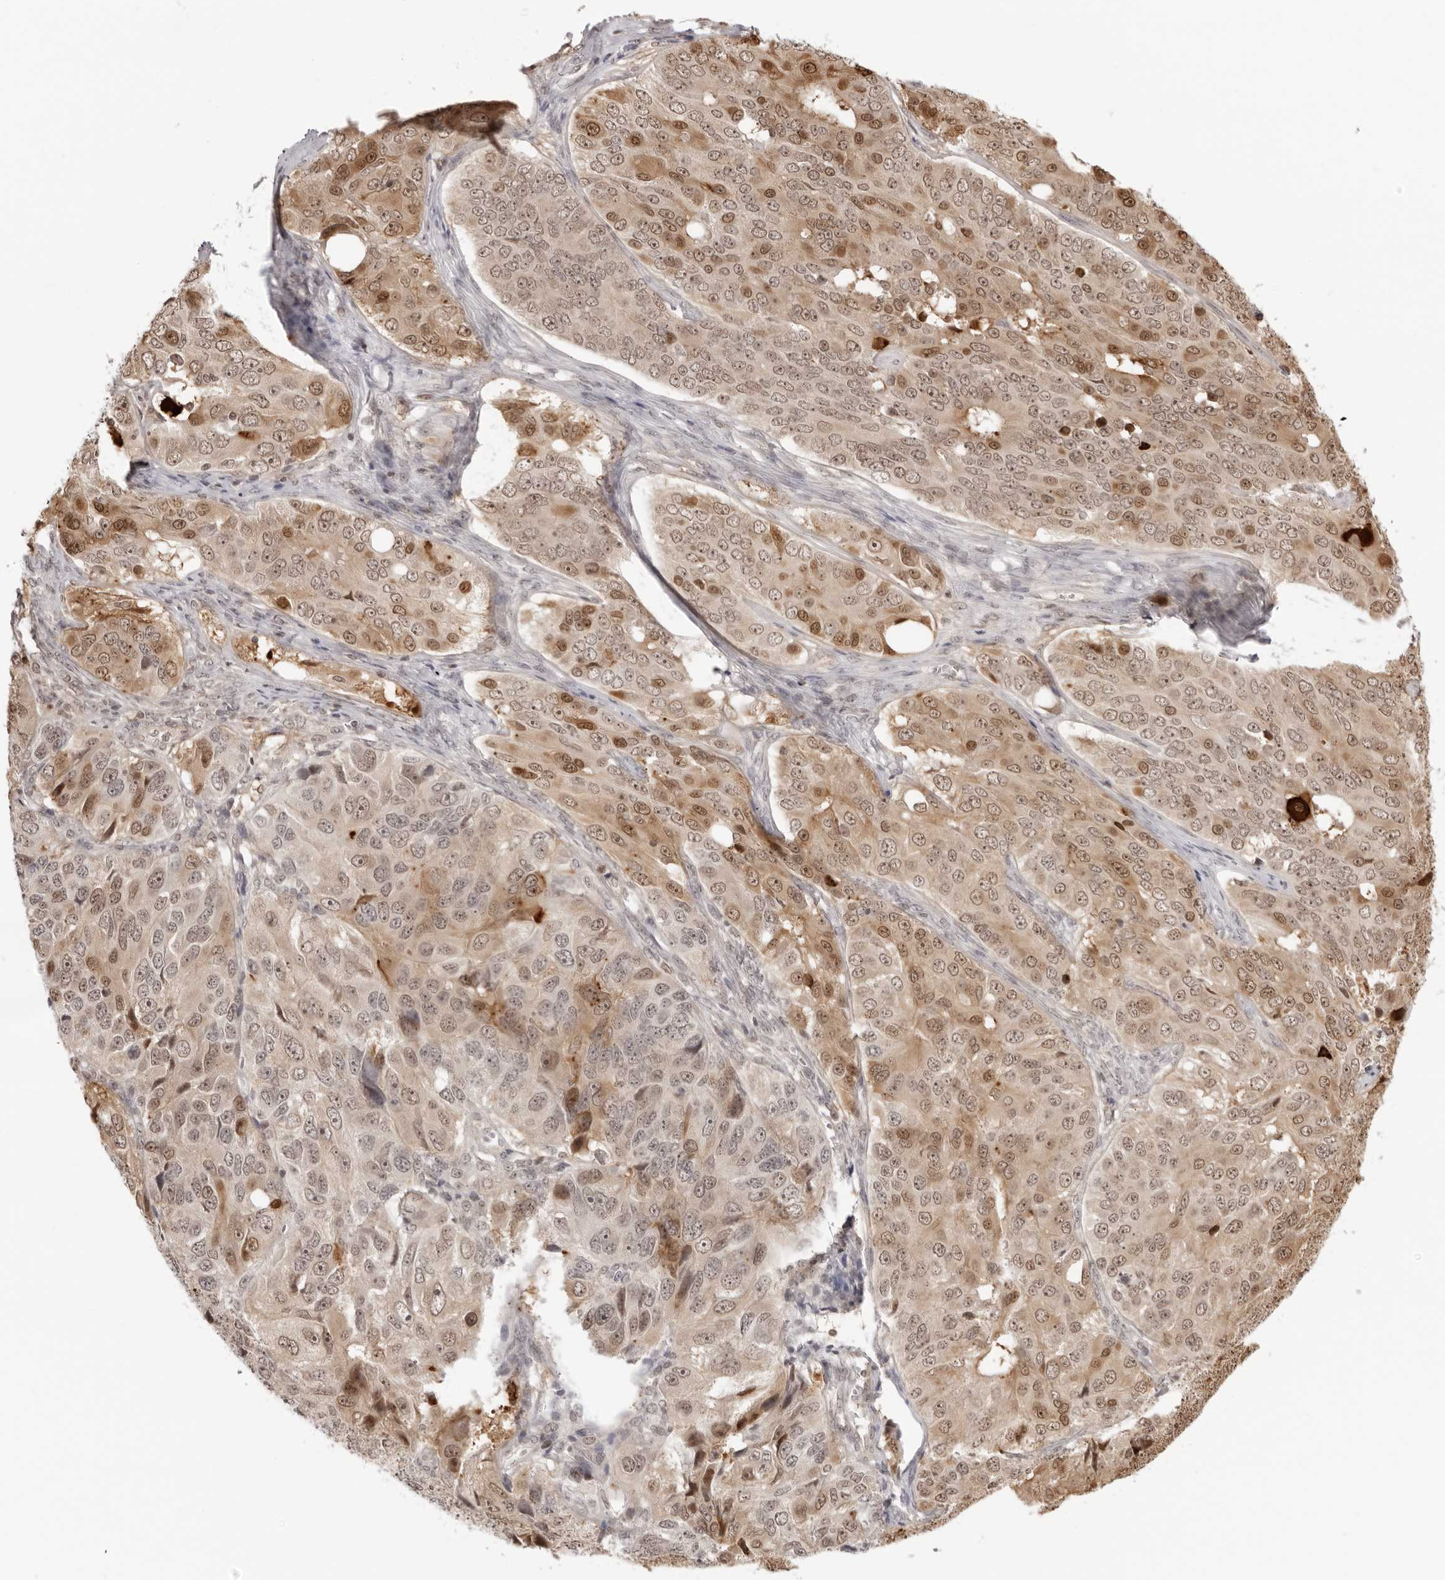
{"staining": {"intensity": "moderate", "quantity": ">75%", "location": "cytoplasmic/membranous,nuclear"}, "tissue": "ovarian cancer", "cell_type": "Tumor cells", "image_type": "cancer", "snomed": [{"axis": "morphology", "description": "Carcinoma, endometroid"}, {"axis": "topography", "description": "Ovary"}], "caption": "Protein staining of endometroid carcinoma (ovarian) tissue displays moderate cytoplasmic/membranous and nuclear expression in about >75% of tumor cells.", "gene": "RNF146", "patient": {"sex": "female", "age": 51}}